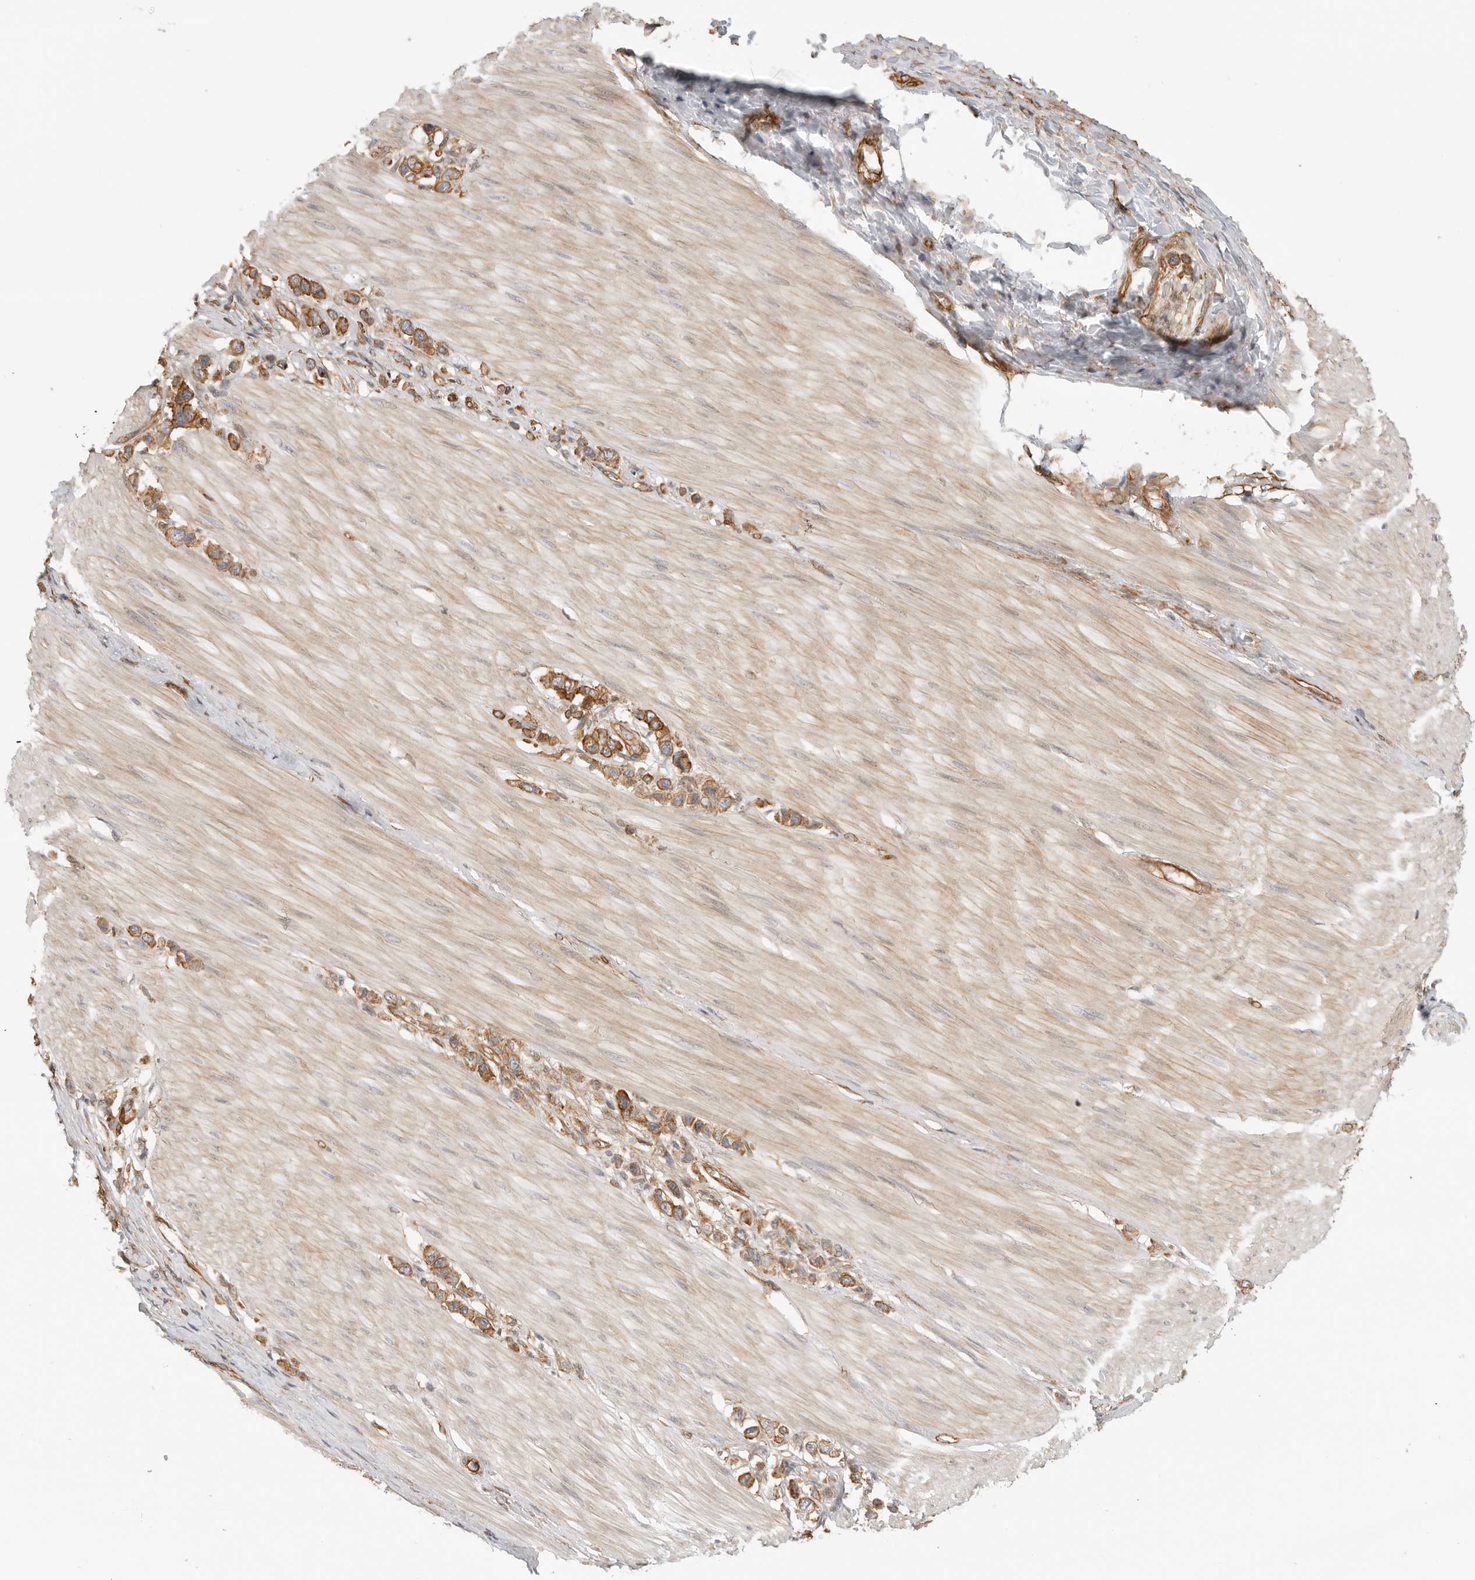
{"staining": {"intensity": "moderate", "quantity": ">75%", "location": "cytoplasmic/membranous"}, "tissue": "stomach cancer", "cell_type": "Tumor cells", "image_type": "cancer", "snomed": [{"axis": "morphology", "description": "Adenocarcinoma, NOS"}, {"axis": "topography", "description": "Stomach"}], "caption": "Immunohistochemical staining of stomach cancer (adenocarcinoma) shows moderate cytoplasmic/membranous protein staining in approximately >75% of tumor cells.", "gene": "ATOH7", "patient": {"sex": "female", "age": 65}}